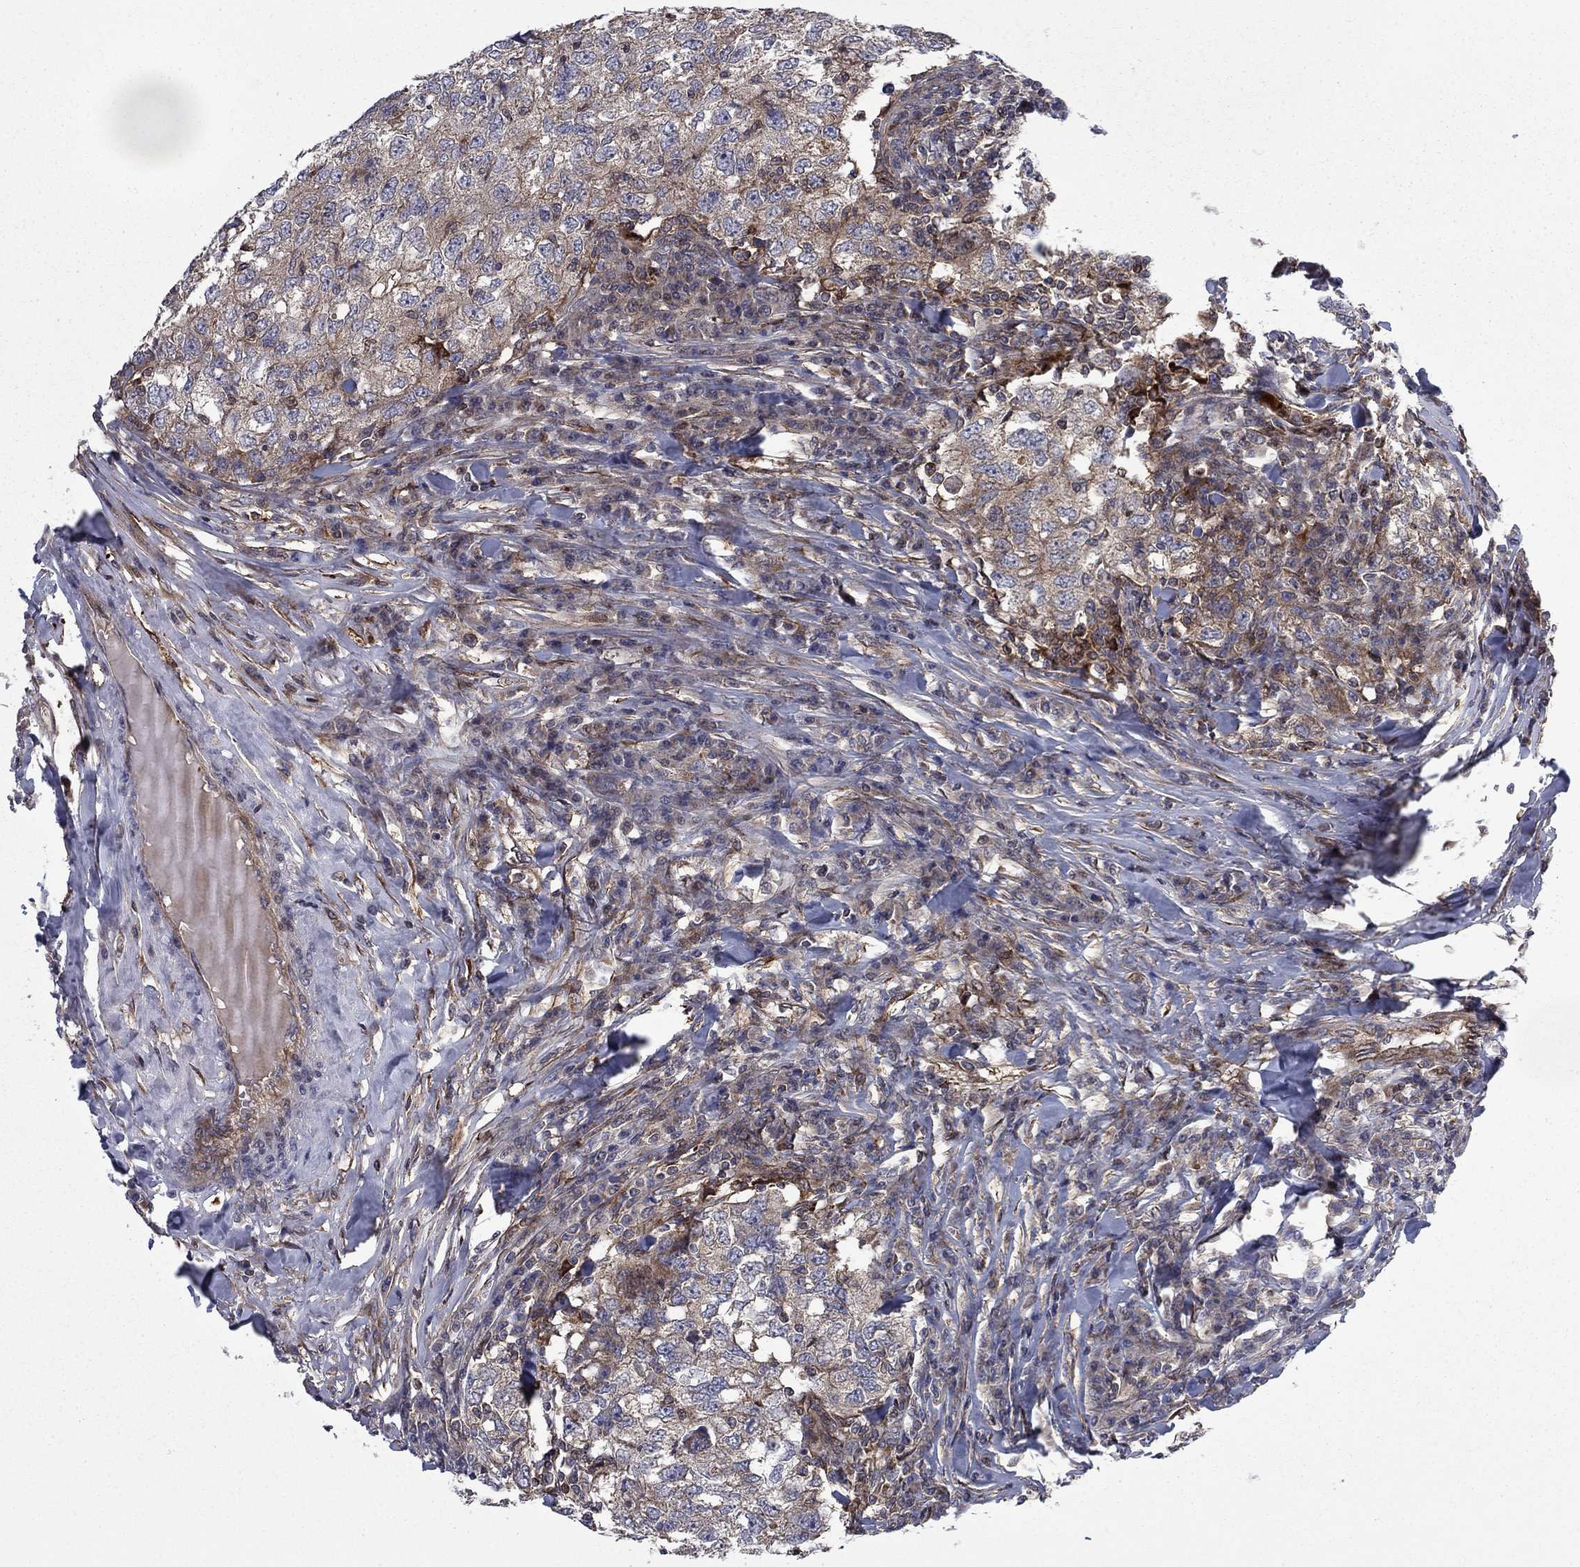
{"staining": {"intensity": "moderate", "quantity": "25%-75%", "location": "cytoplasmic/membranous"}, "tissue": "breast cancer", "cell_type": "Tumor cells", "image_type": "cancer", "snomed": [{"axis": "morphology", "description": "Duct carcinoma"}, {"axis": "topography", "description": "Breast"}], "caption": "An image showing moderate cytoplasmic/membranous positivity in about 25%-75% of tumor cells in breast cancer (infiltrating ductal carcinoma), as visualized by brown immunohistochemical staining.", "gene": "HDAC4", "patient": {"sex": "female", "age": 30}}